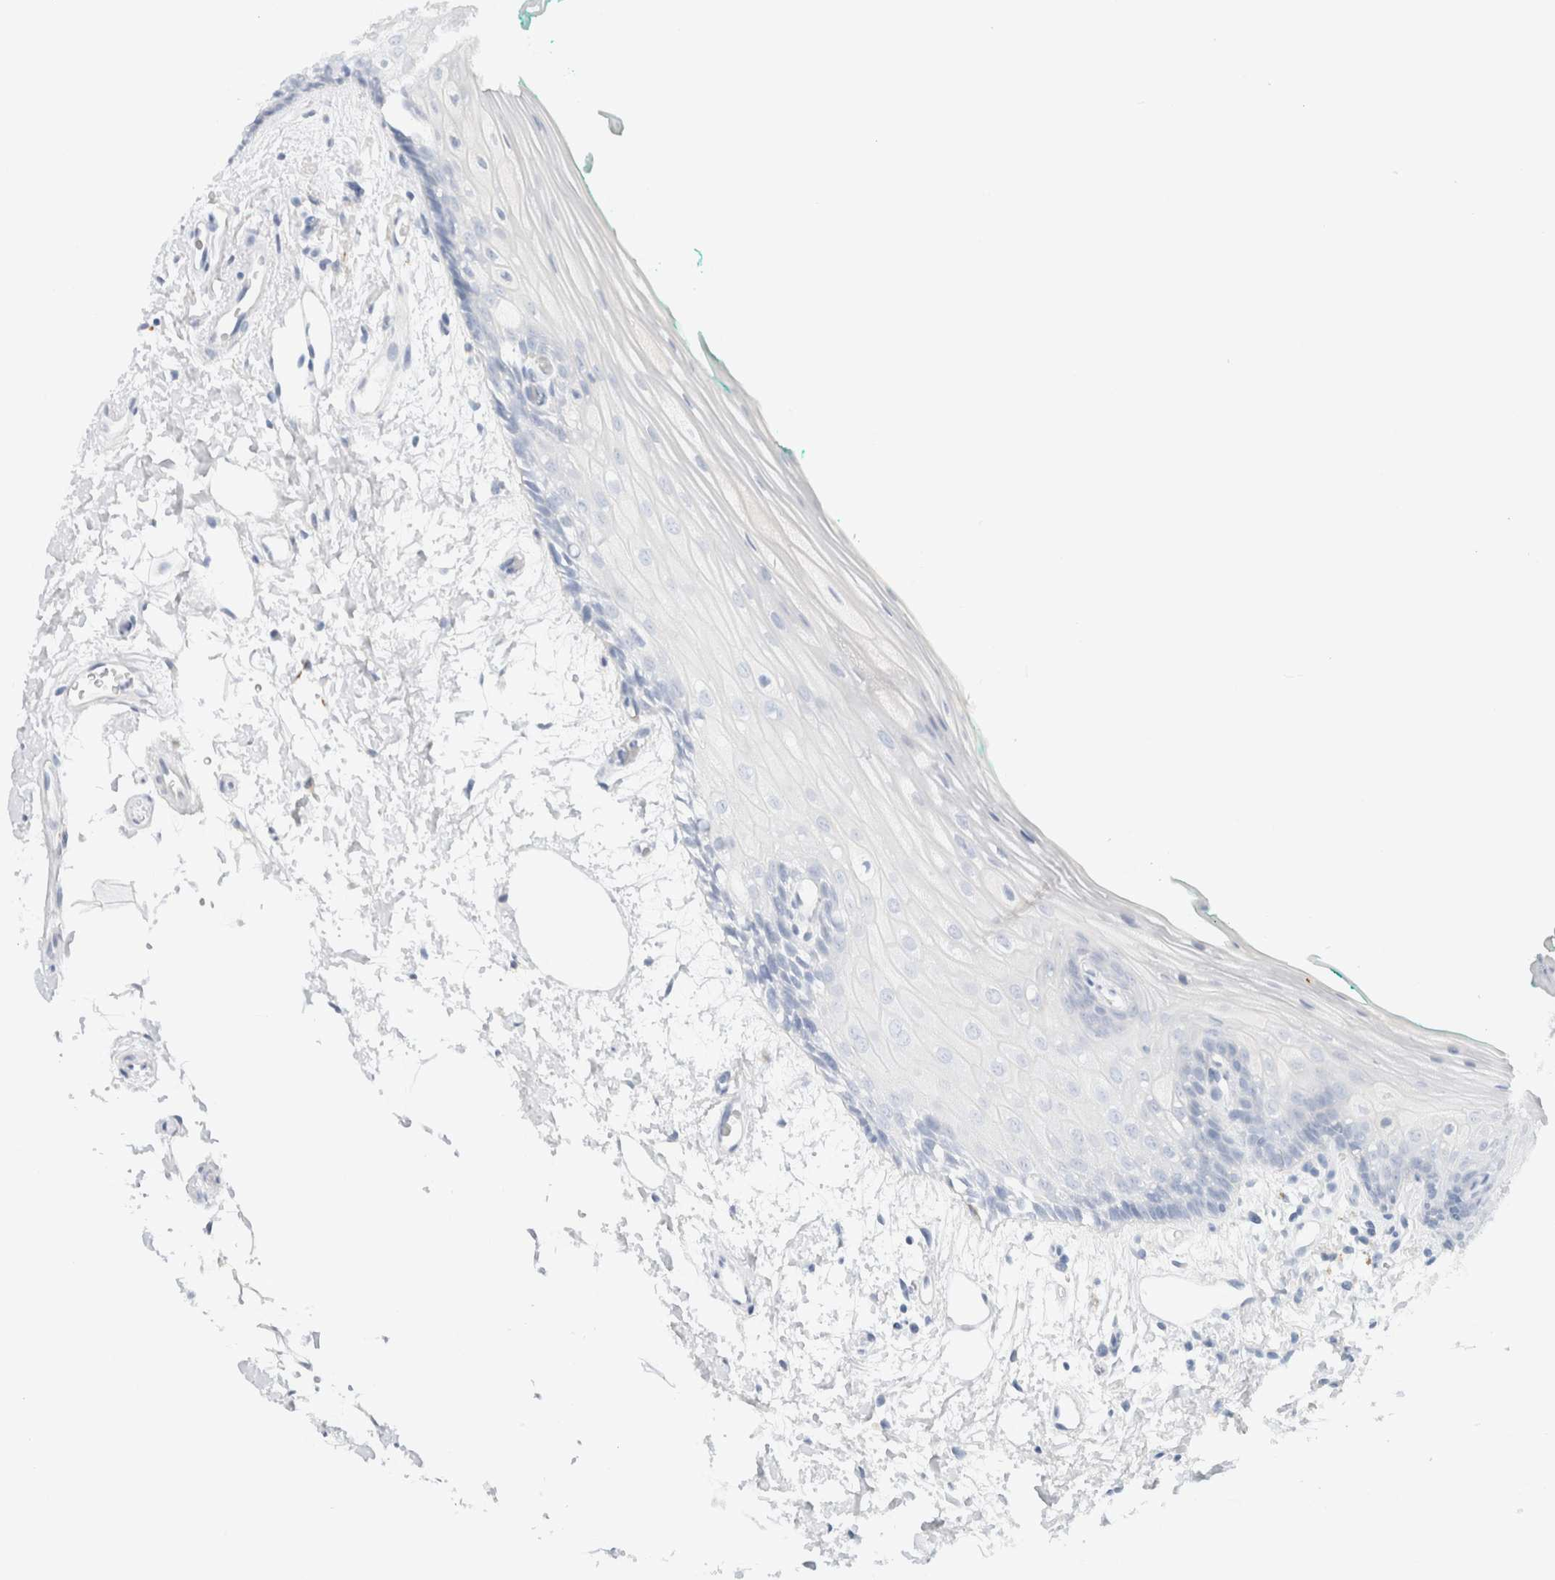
{"staining": {"intensity": "negative", "quantity": "none", "location": "none"}, "tissue": "oral mucosa", "cell_type": "Squamous epithelial cells", "image_type": "normal", "snomed": [{"axis": "morphology", "description": "Normal tissue, NOS"}, {"axis": "topography", "description": "Skeletal muscle"}, {"axis": "topography", "description": "Oral tissue"}, {"axis": "topography", "description": "Peripheral nerve tissue"}], "caption": "The photomicrograph displays no staining of squamous epithelial cells in unremarkable oral mucosa.", "gene": "CPQ", "patient": {"sex": "female", "age": 84}}